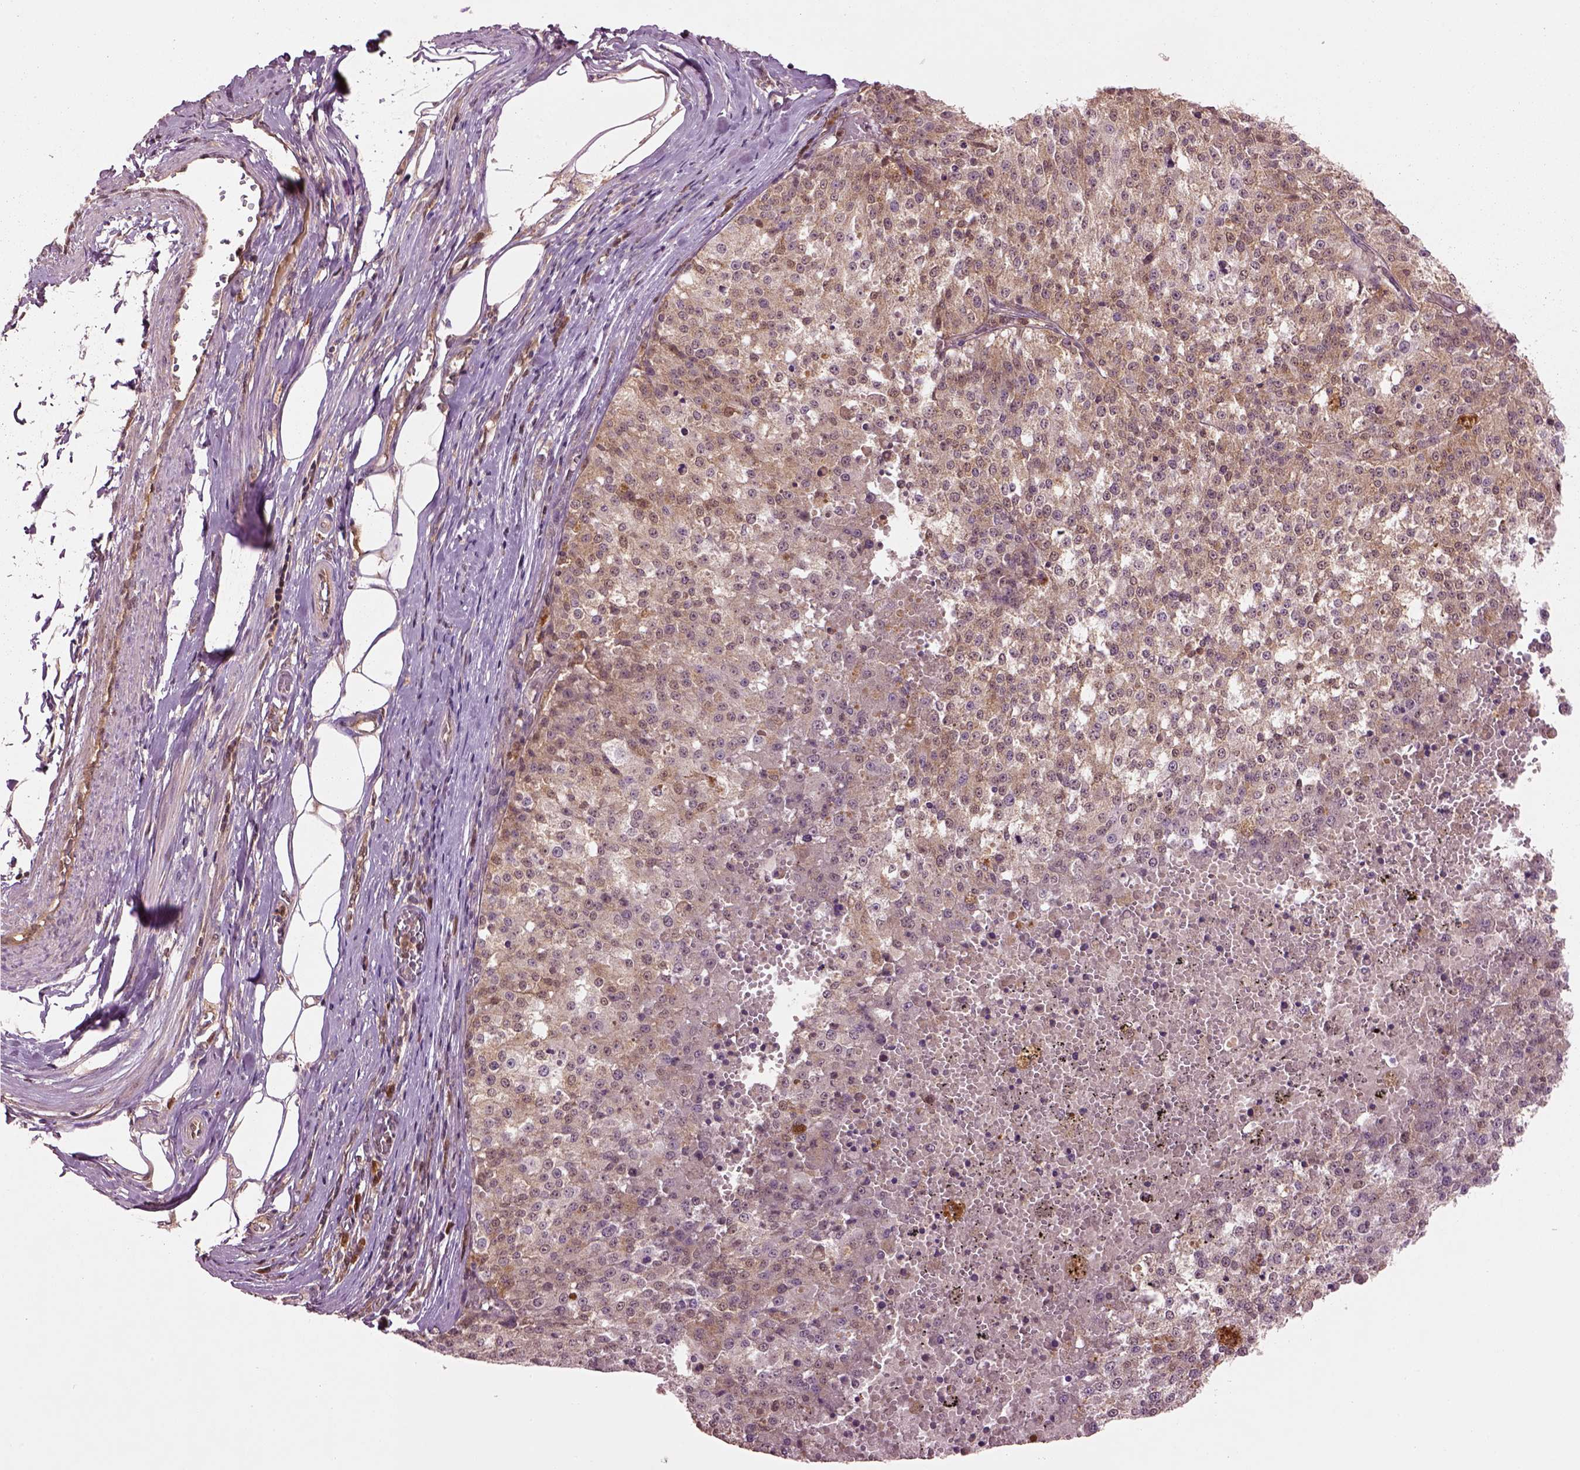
{"staining": {"intensity": "weak", "quantity": "25%-75%", "location": "cytoplasmic/membranous"}, "tissue": "melanoma", "cell_type": "Tumor cells", "image_type": "cancer", "snomed": [{"axis": "morphology", "description": "Malignant melanoma, Metastatic site"}, {"axis": "topography", "description": "Lymph node"}], "caption": "This is a histology image of immunohistochemistry (IHC) staining of melanoma, which shows weak positivity in the cytoplasmic/membranous of tumor cells.", "gene": "MDP1", "patient": {"sex": "female", "age": 64}}